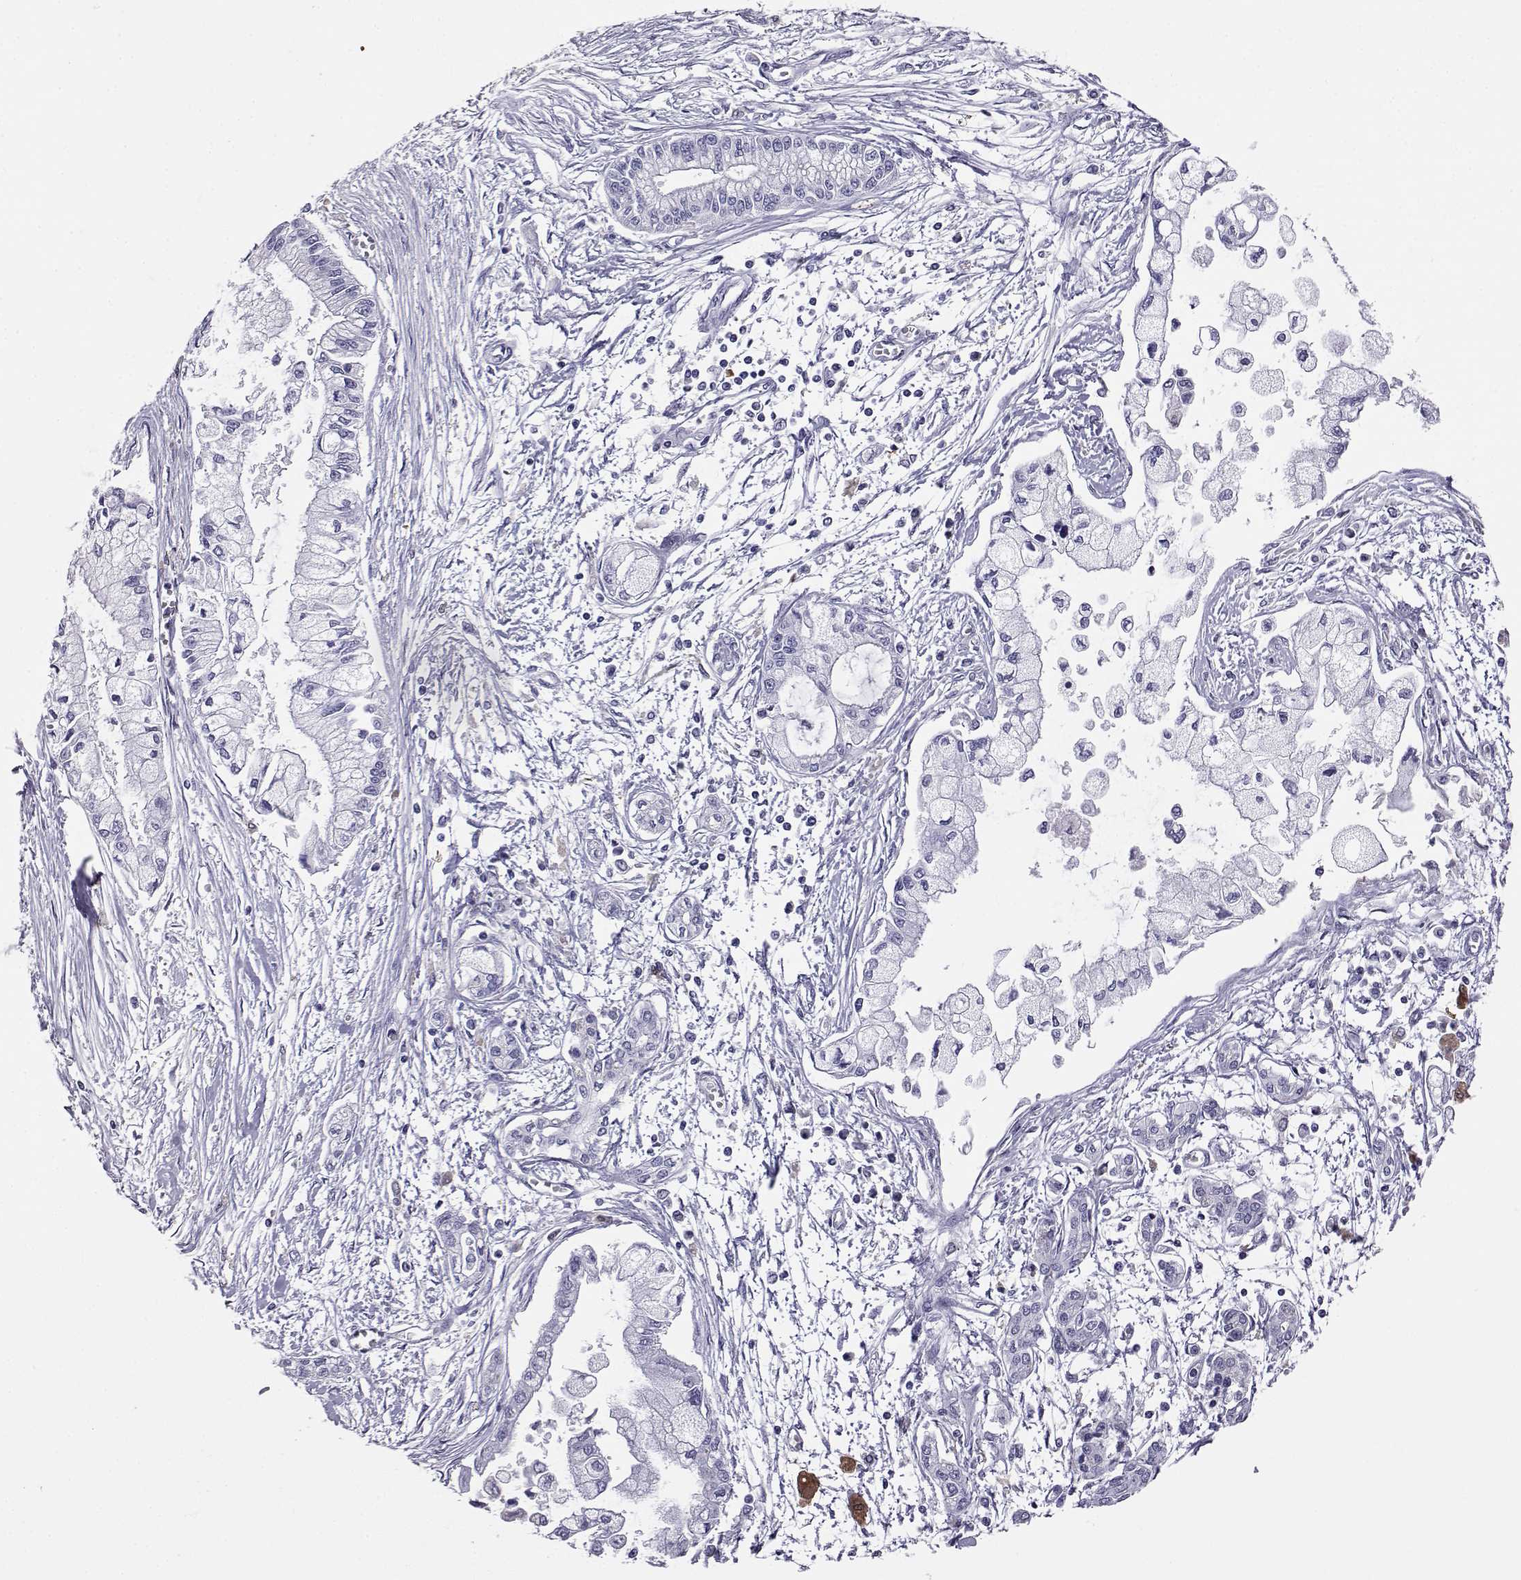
{"staining": {"intensity": "negative", "quantity": "none", "location": "none"}, "tissue": "pancreatic cancer", "cell_type": "Tumor cells", "image_type": "cancer", "snomed": [{"axis": "morphology", "description": "Adenocarcinoma, NOS"}, {"axis": "topography", "description": "Pancreas"}], "caption": "Histopathology image shows no protein positivity in tumor cells of pancreatic adenocarcinoma tissue.", "gene": "AKR1B1", "patient": {"sex": "male", "age": 54}}